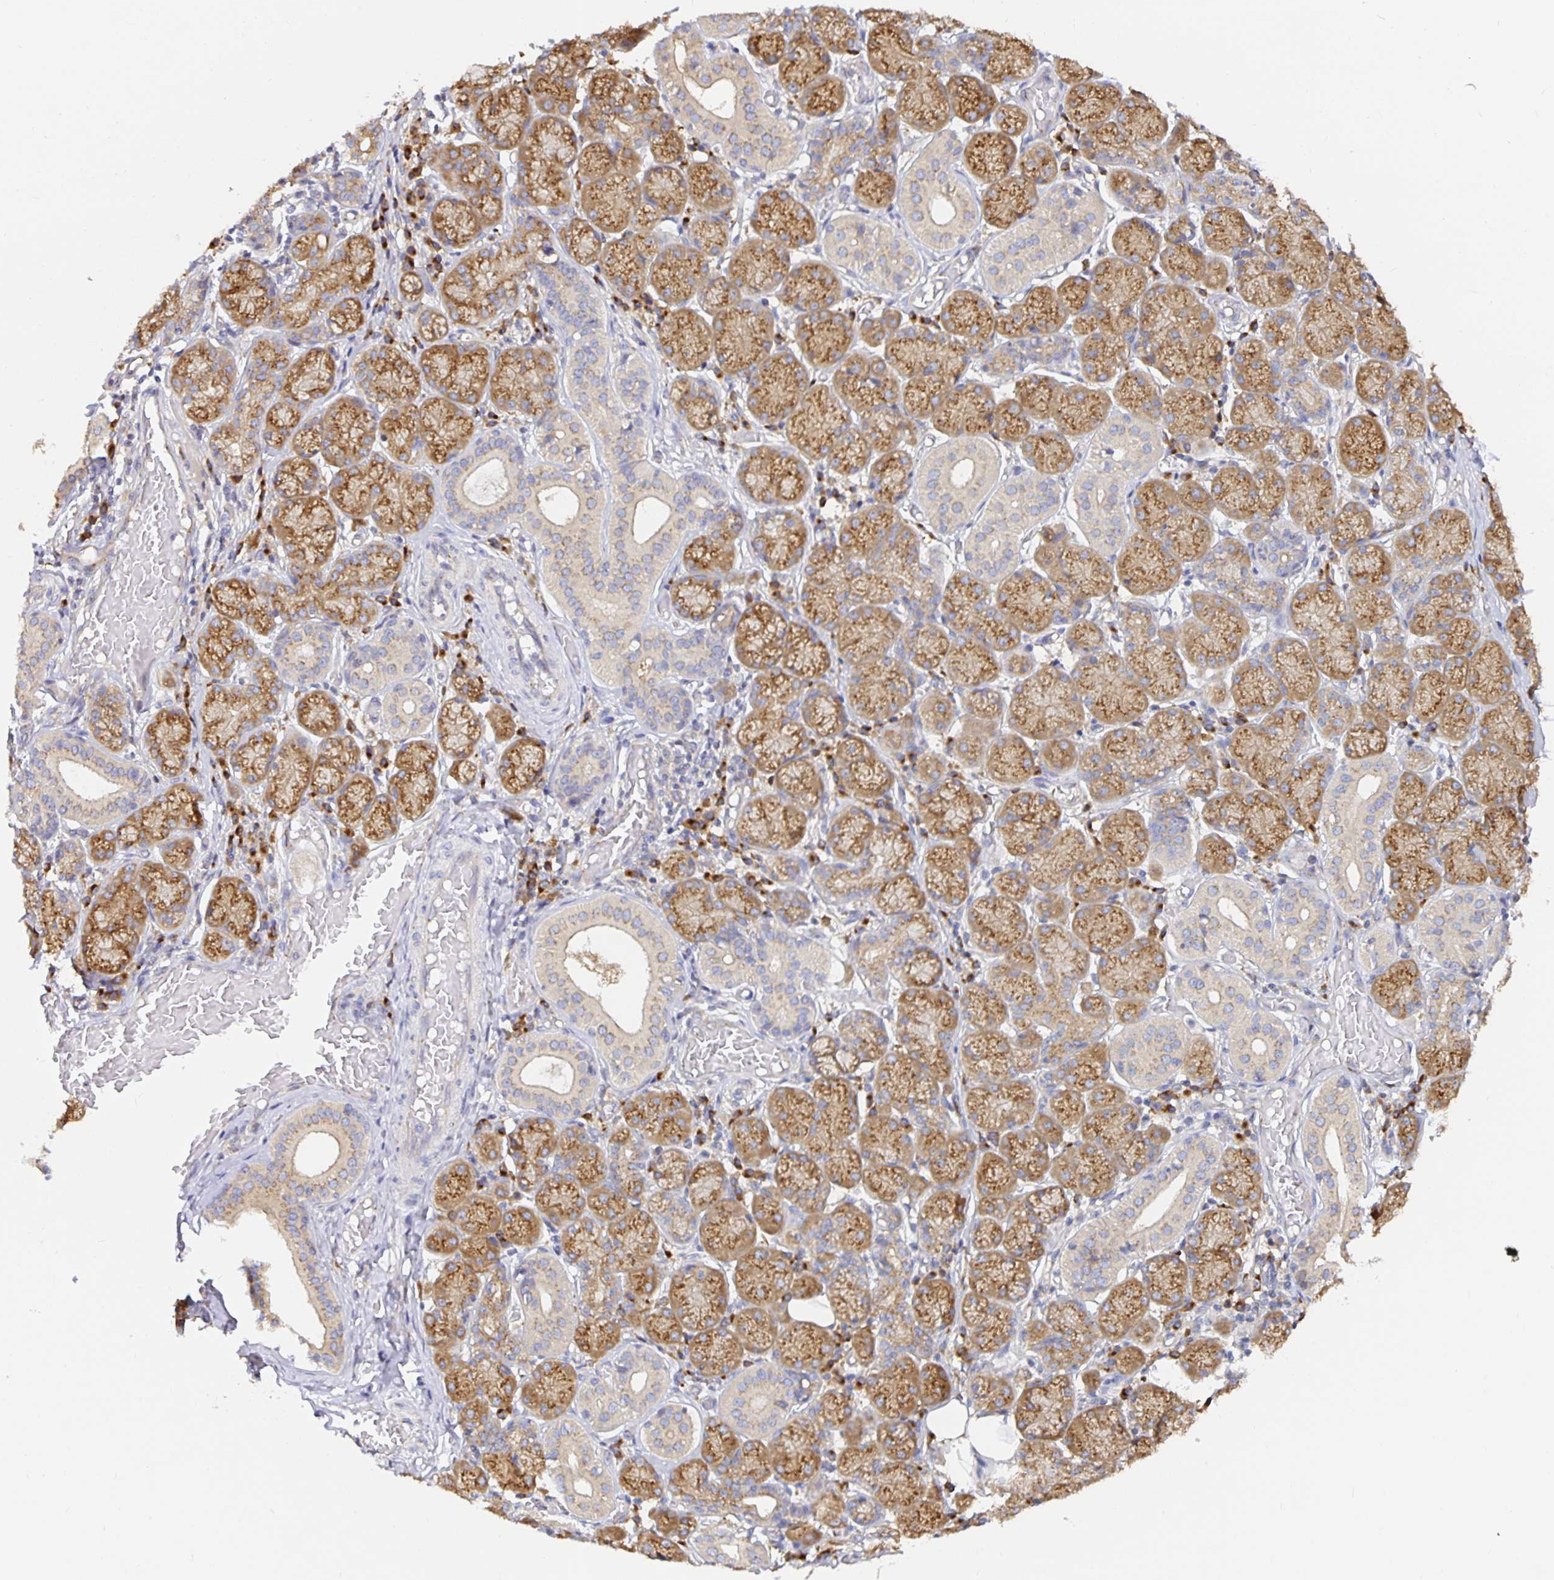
{"staining": {"intensity": "moderate", "quantity": ">75%", "location": "cytoplasmic/membranous"}, "tissue": "salivary gland", "cell_type": "Glandular cells", "image_type": "normal", "snomed": [{"axis": "morphology", "description": "Normal tissue, NOS"}, {"axis": "topography", "description": "Salivary gland"}], "caption": "A histopathology image of salivary gland stained for a protein reveals moderate cytoplasmic/membranous brown staining in glandular cells.", "gene": "USO1", "patient": {"sex": "female", "age": 24}}